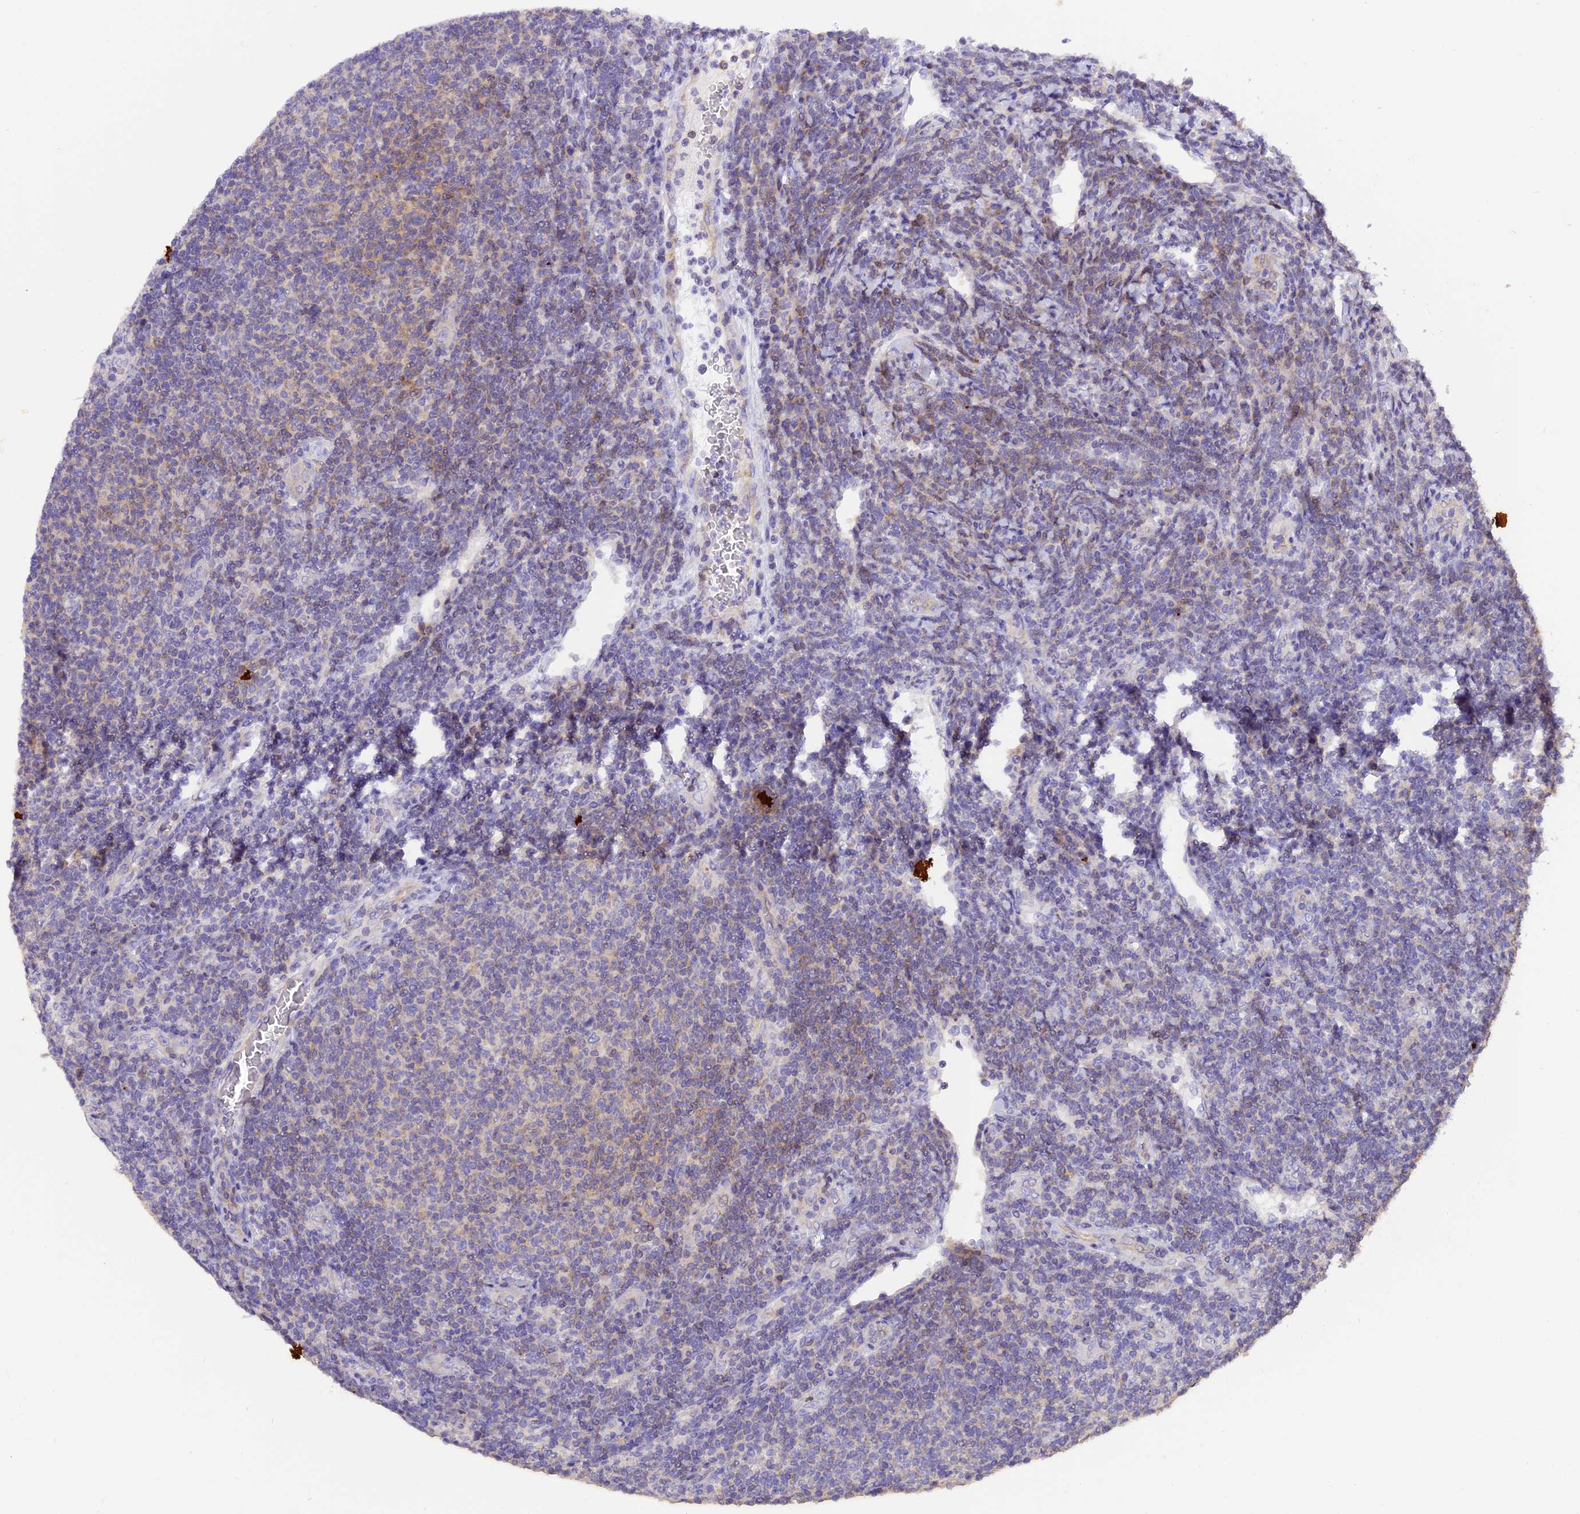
{"staining": {"intensity": "weak", "quantity": "<25%", "location": "cytoplasmic/membranous"}, "tissue": "lymphoma", "cell_type": "Tumor cells", "image_type": "cancer", "snomed": [{"axis": "morphology", "description": "Malignant lymphoma, non-Hodgkin's type, Low grade"}, {"axis": "topography", "description": "Lymph node"}], "caption": "Photomicrograph shows no protein staining in tumor cells of lymphoma tissue. (DAB IHC visualized using brightfield microscopy, high magnification).", "gene": "FAM193A", "patient": {"sex": "male", "age": 66}}